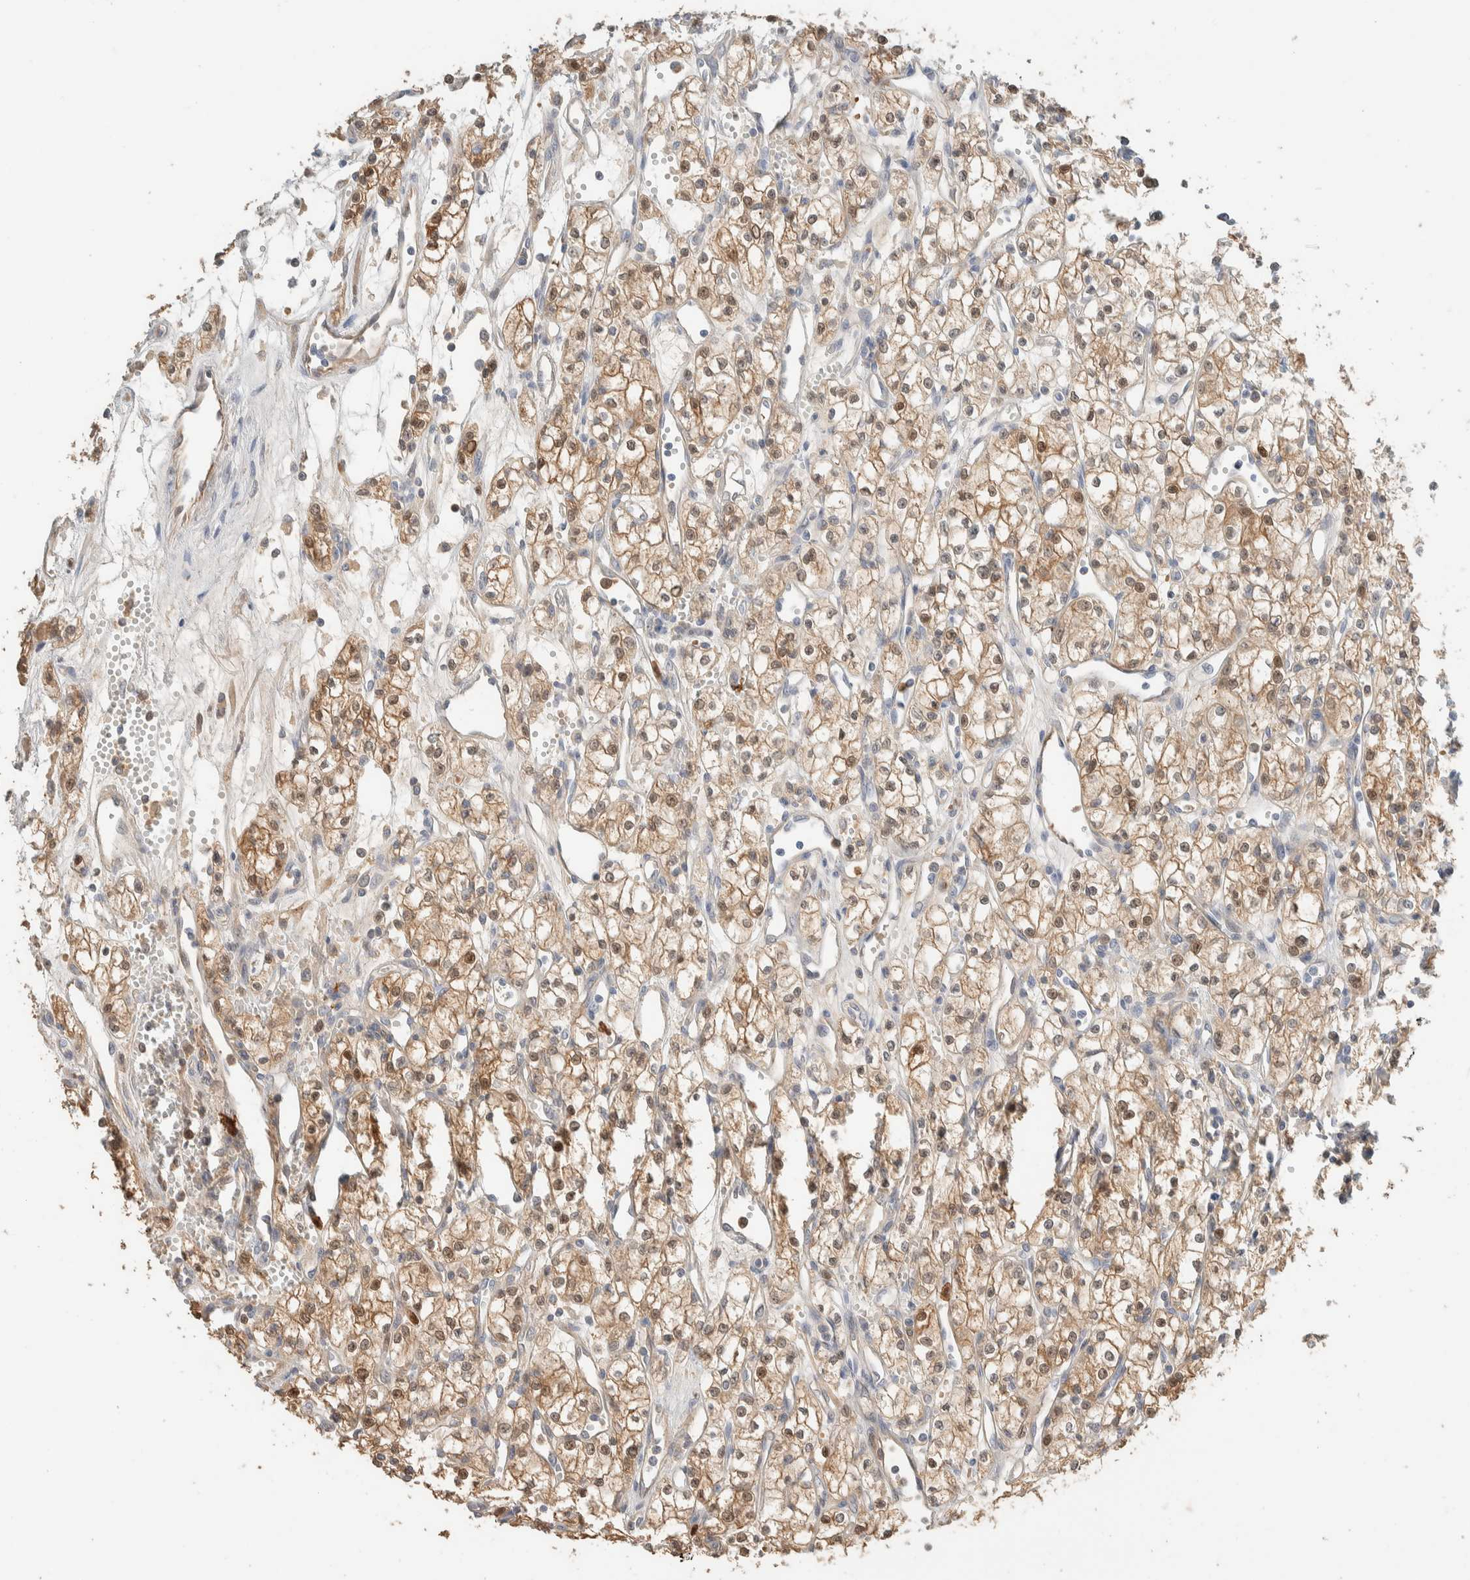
{"staining": {"intensity": "moderate", "quantity": ">75%", "location": "cytoplasmic/membranous,nuclear"}, "tissue": "renal cancer", "cell_type": "Tumor cells", "image_type": "cancer", "snomed": [{"axis": "morphology", "description": "Adenocarcinoma, NOS"}, {"axis": "topography", "description": "Kidney"}], "caption": "Moderate cytoplasmic/membranous and nuclear protein staining is seen in about >75% of tumor cells in renal cancer (adenocarcinoma).", "gene": "SETD4", "patient": {"sex": "male", "age": 59}}